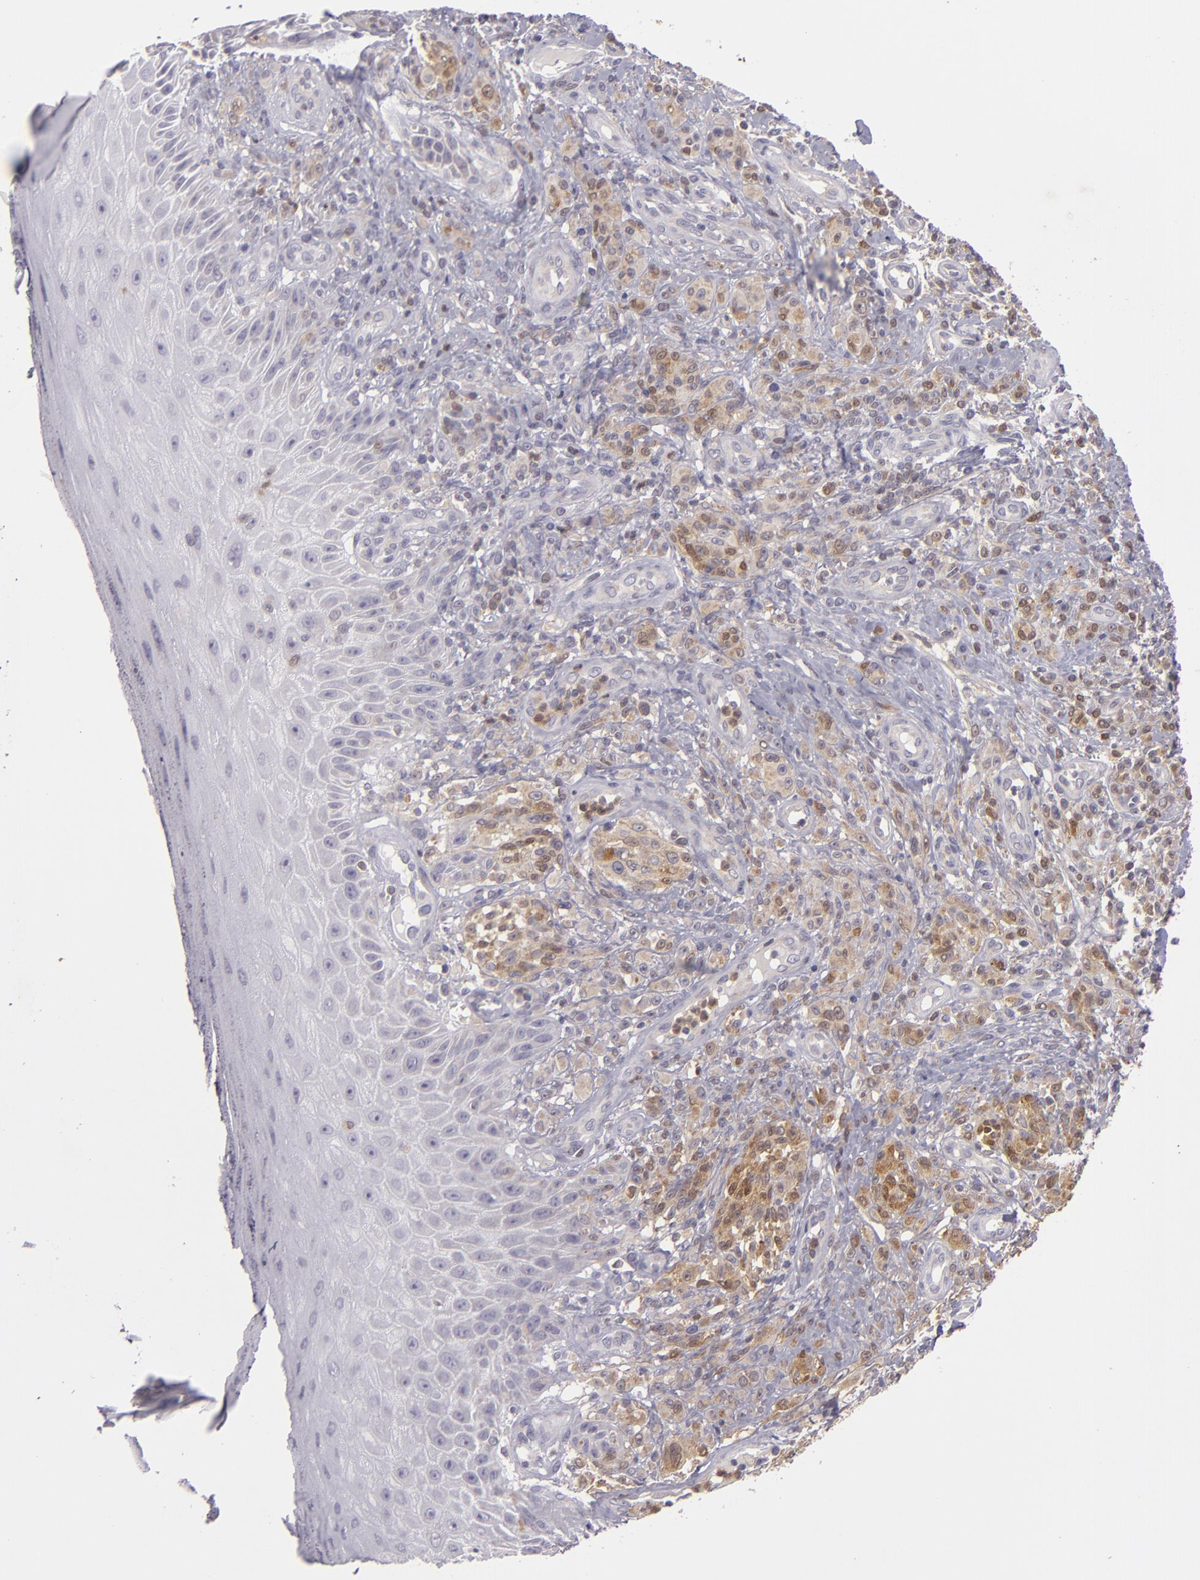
{"staining": {"intensity": "weak", "quantity": ">75%", "location": "cytoplasmic/membranous"}, "tissue": "melanoma", "cell_type": "Tumor cells", "image_type": "cancer", "snomed": [{"axis": "morphology", "description": "Malignant melanoma, NOS"}, {"axis": "topography", "description": "Skin"}], "caption": "Melanoma stained with DAB immunohistochemistry (IHC) displays low levels of weak cytoplasmic/membranous positivity in about >75% of tumor cells.", "gene": "FHIT", "patient": {"sex": "male", "age": 57}}